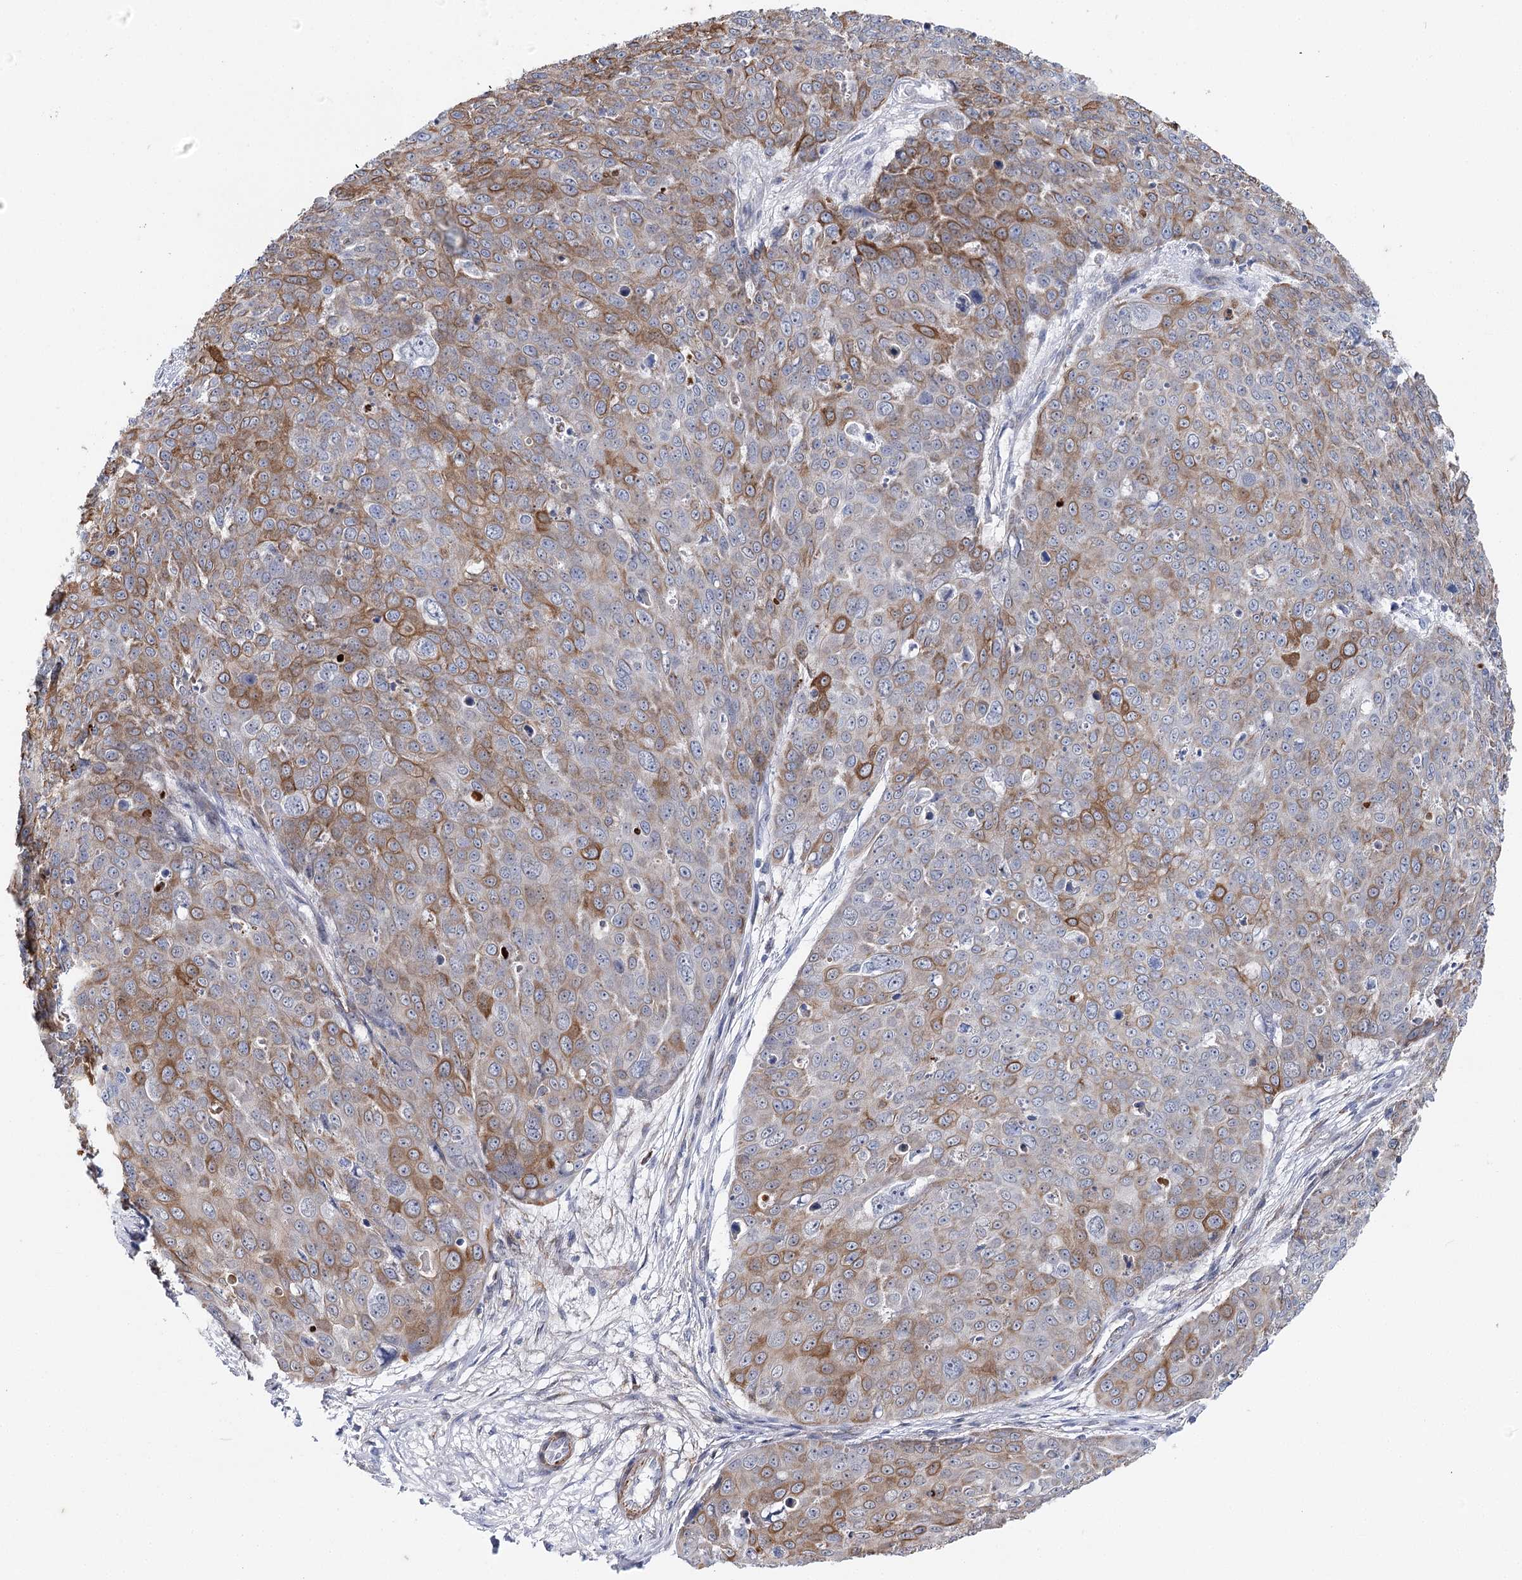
{"staining": {"intensity": "moderate", "quantity": "25%-75%", "location": "cytoplasmic/membranous"}, "tissue": "skin cancer", "cell_type": "Tumor cells", "image_type": "cancer", "snomed": [{"axis": "morphology", "description": "Squamous cell carcinoma, NOS"}, {"axis": "topography", "description": "Skin"}], "caption": "The image exhibits immunohistochemical staining of skin cancer. There is moderate cytoplasmic/membranous expression is appreciated in about 25%-75% of tumor cells.", "gene": "AGXT2", "patient": {"sex": "male", "age": 71}}